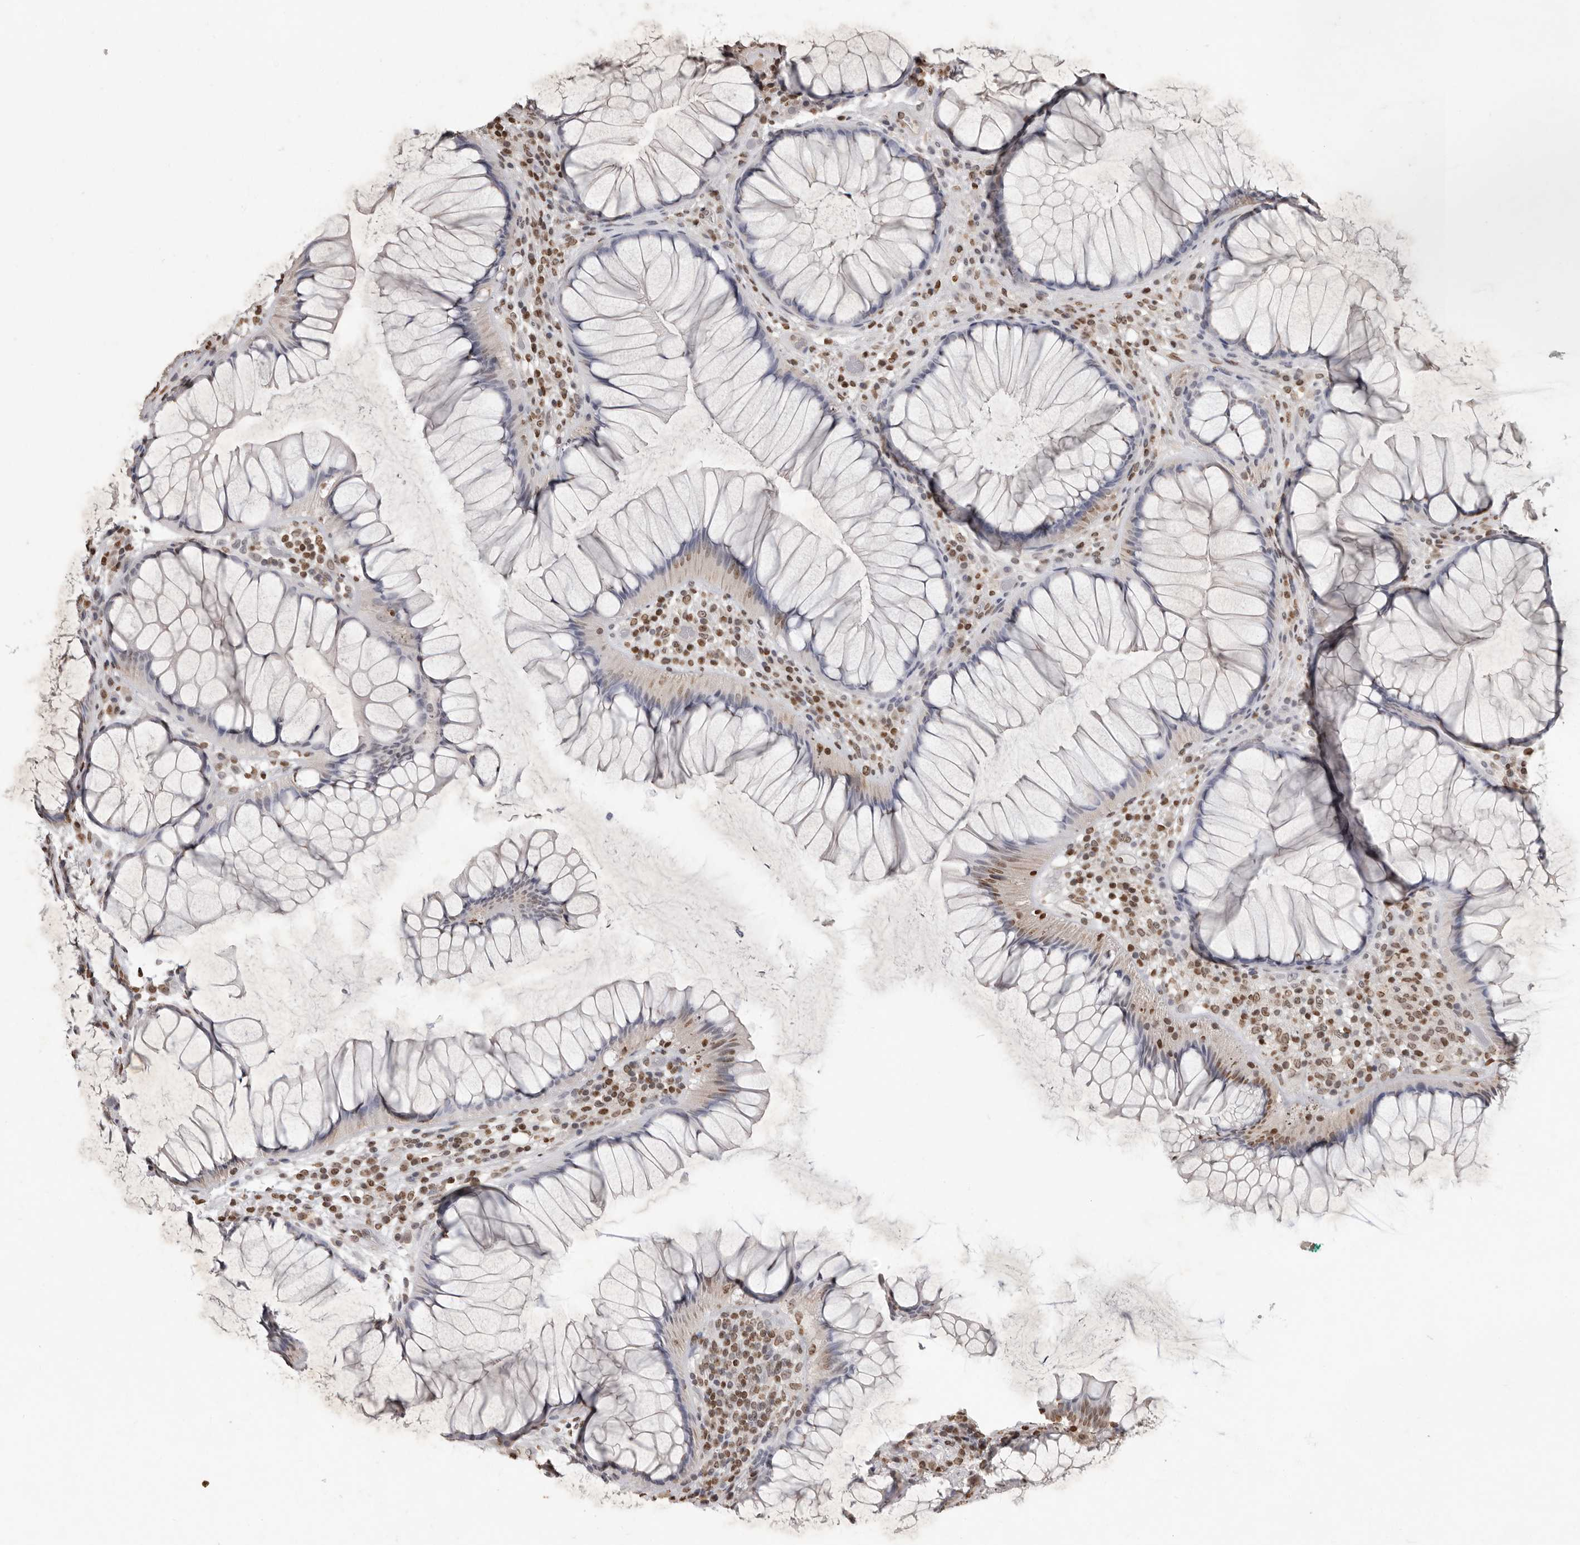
{"staining": {"intensity": "moderate", "quantity": "25%-75%", "location": "nuclear"}, "tissue": "rectum", "cell_type": "Glandular cells", "image_type": "normal", "snomed": [{"axis": "morphology", "description": "Normal tissue, NOS"}, {"axis": "topography", "description": "Rectum"}], "caption": "The photomicrograph shows staining of benign rectum, revealing moderate nuclear protein positivity (brown color) within glandular cells.", "gene": "WDR45", "patient": {"sex": "male", "age": 51}}